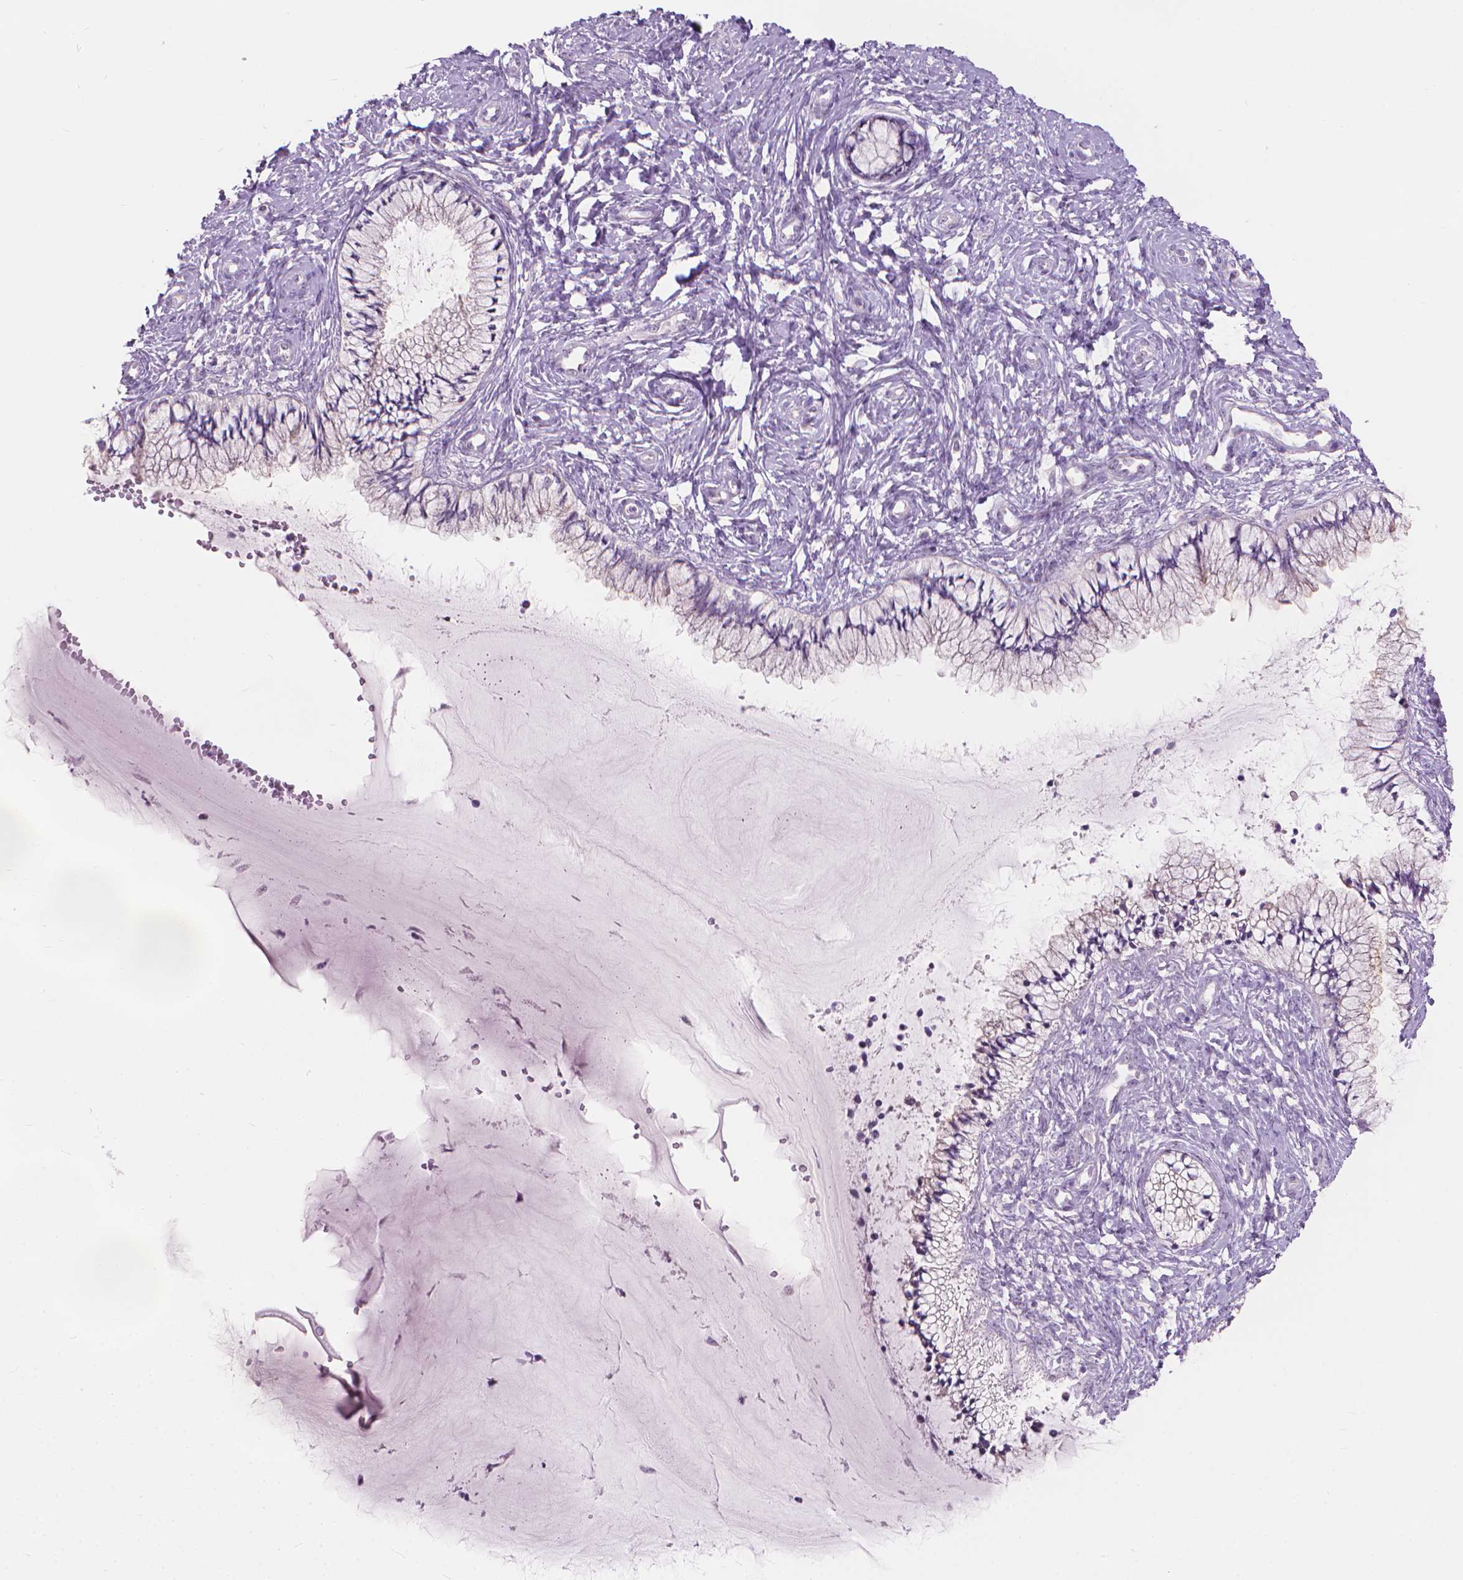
{"staining": {"intensity": "negative", "quantity": "none", "location": "none"}, "tissue": "cervix", "cell_type": "Glandular cells", "image_type": "normal", "snomed": [{"axis": "morphology", "description": "Normal tissue, NOS"}, {"axis": "topography", "description": "Cervix"}], "caption": "There is no significant staining in glandular cells of cervix.", "gene": "GPRC5A", "patient": {"sex": "female", "age": 37}}